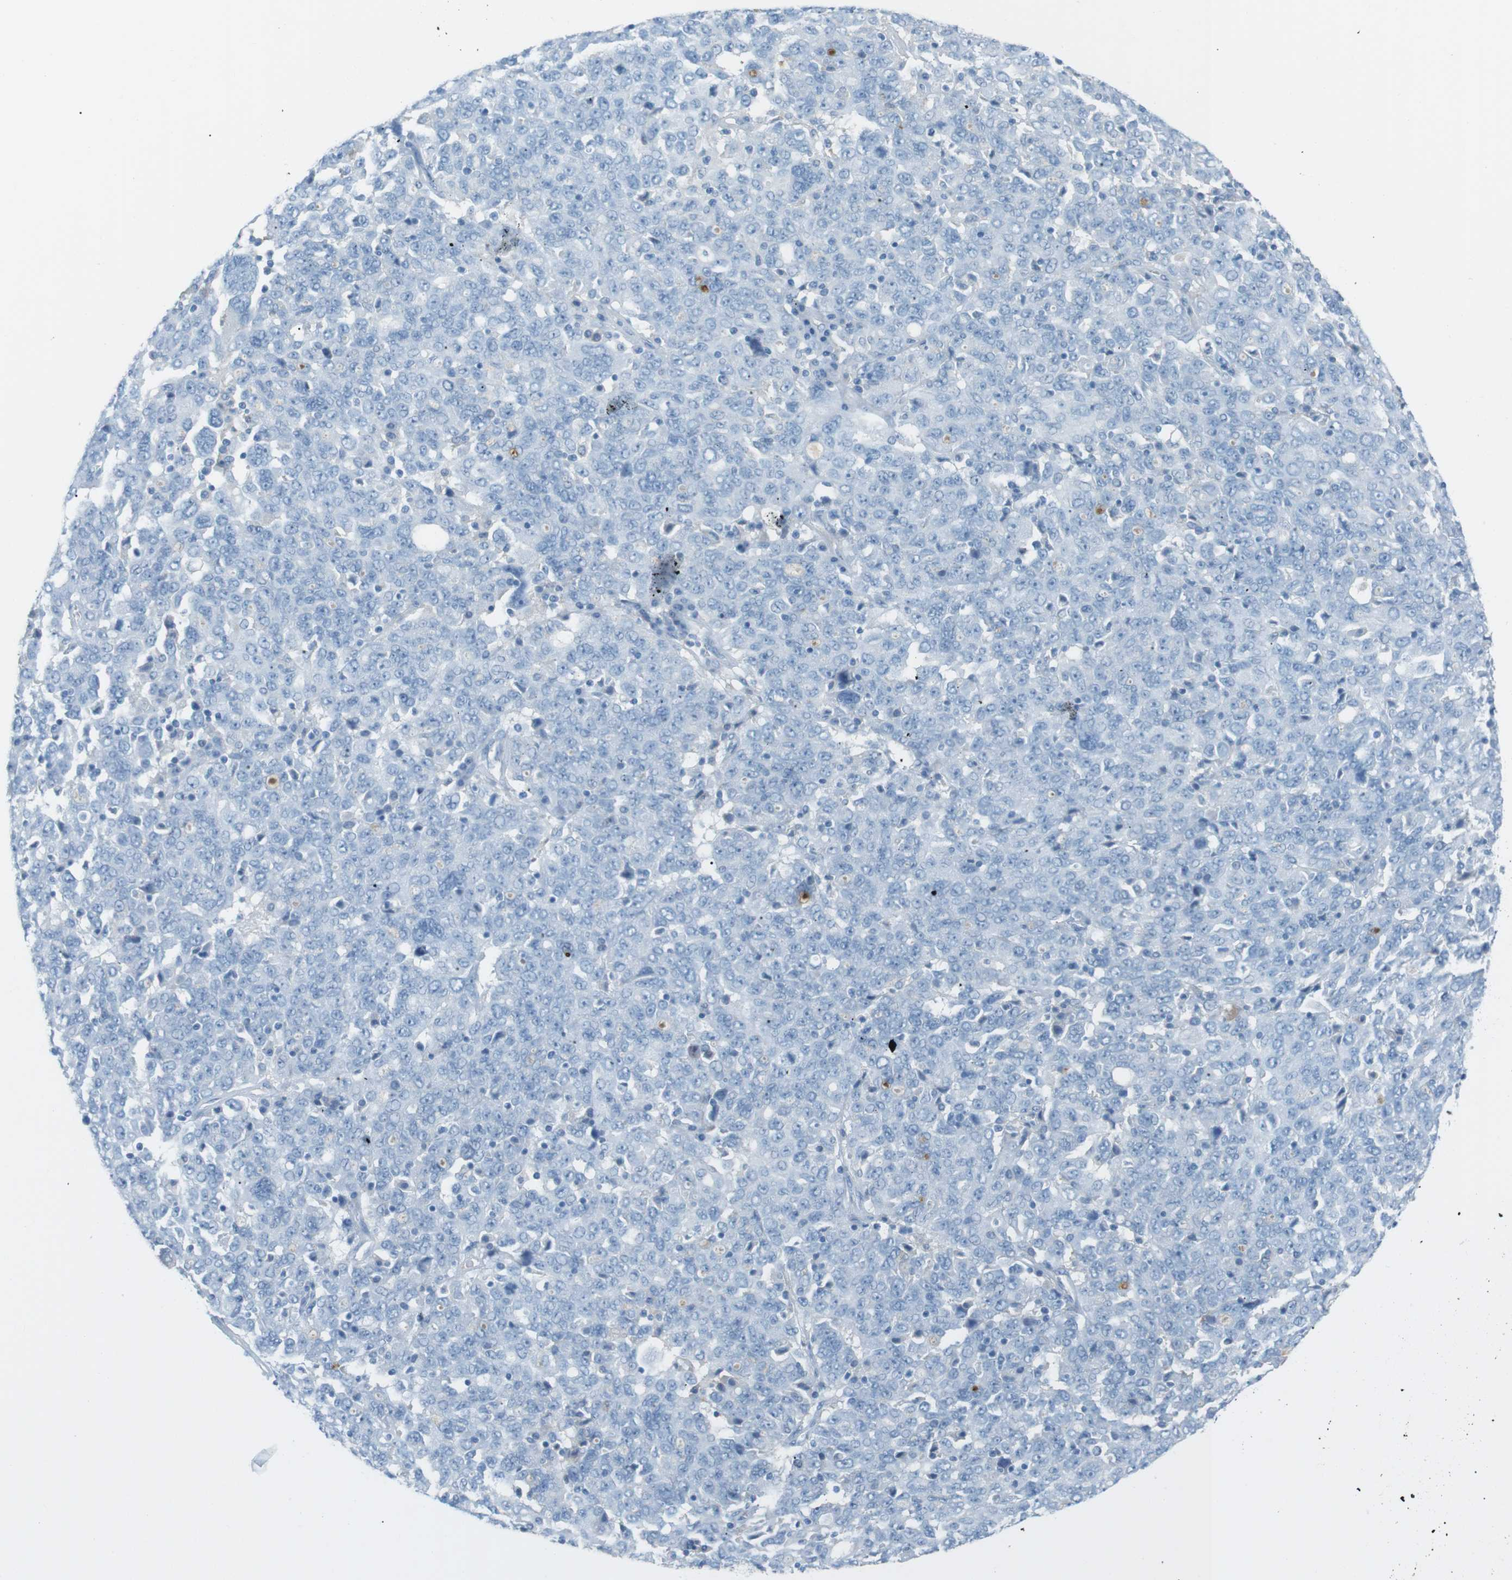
{"staining": {"intensity": "negative", "quantity": "none", "location": "none"}, "tissue": "ovarian cancer", "cell_type": "Tumor cells", "image_type": "cancer", "snomed": [{"axis": "morphology", "description": "Carcinoma, endometroid"}, {"axis": "topography", "description": "Ovary"}], "caption": "Endometroid carcinoma (ovarian) was stained to show a protein in brown. There is no significant staining in tumor cells.", "gene": "AZGP1", "patient": {"sex": "female", "age": 62}}